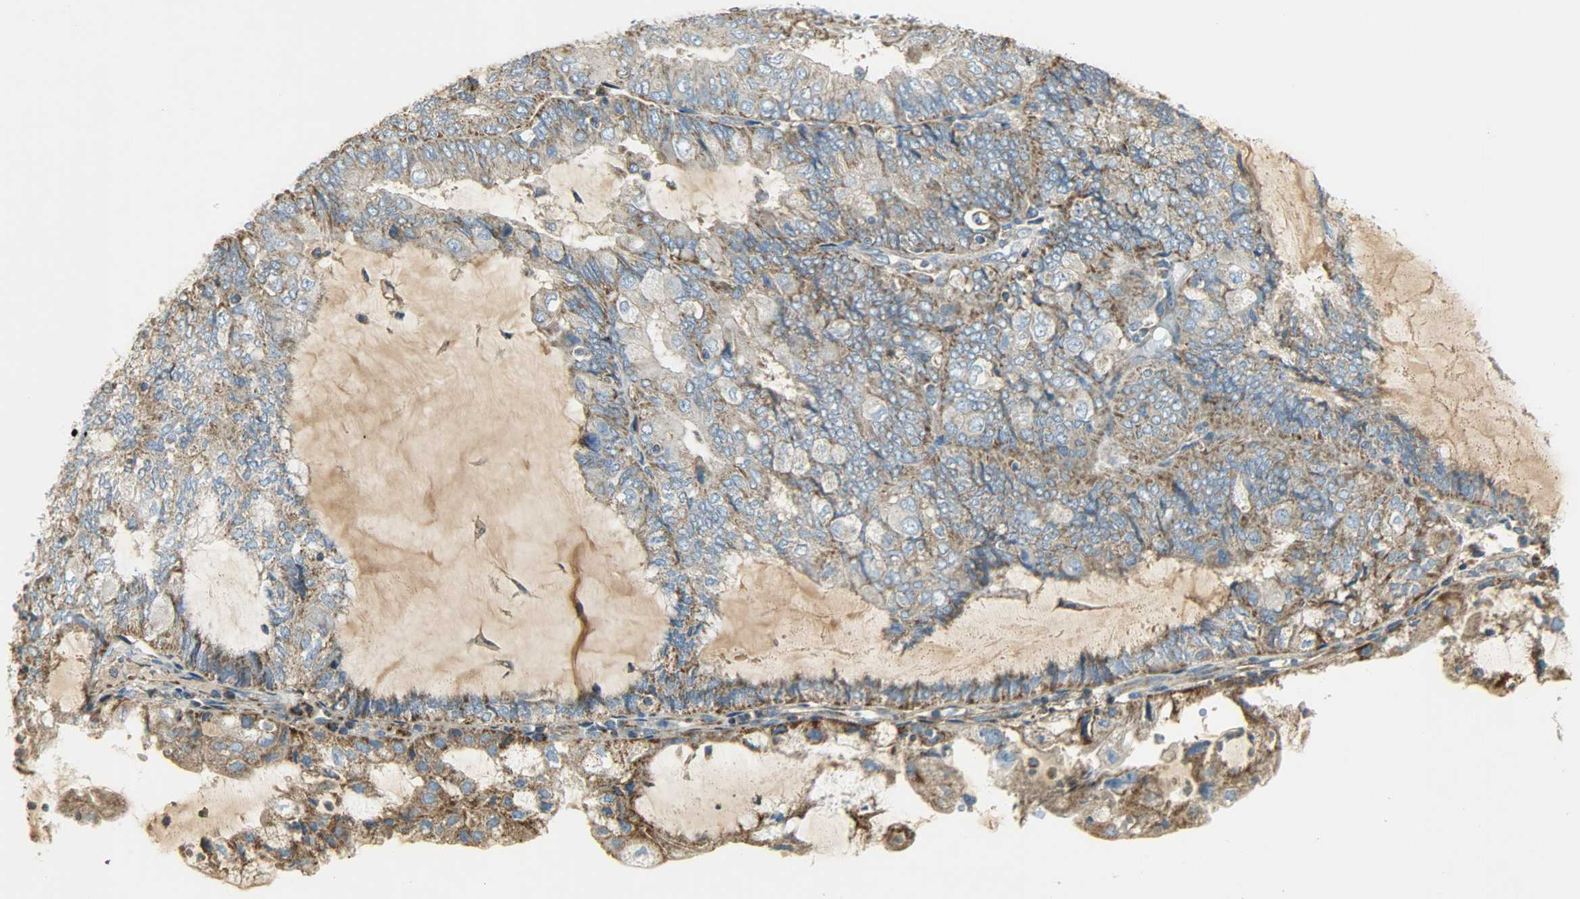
{"staining": {"intensity": "moderate", "quantity": ">75%", "location": "cytoplasmic/membranous"}, "tissue": "endometrial cancer", "cell_type": "Tumor cells", "image_type": "cancer", "snomed": [{"axis": "morphology", "description": "Adenocarcinoma, NOS"}, {"axis": "topography", "description": "Endometrium"}], "caption": "A brown stain shows moderate cytoplasmic/membranous staining of a protein in endometrial cancer tumor cells.", "gene": "NNT", "patient": {"sex": "female", "age": 81}}